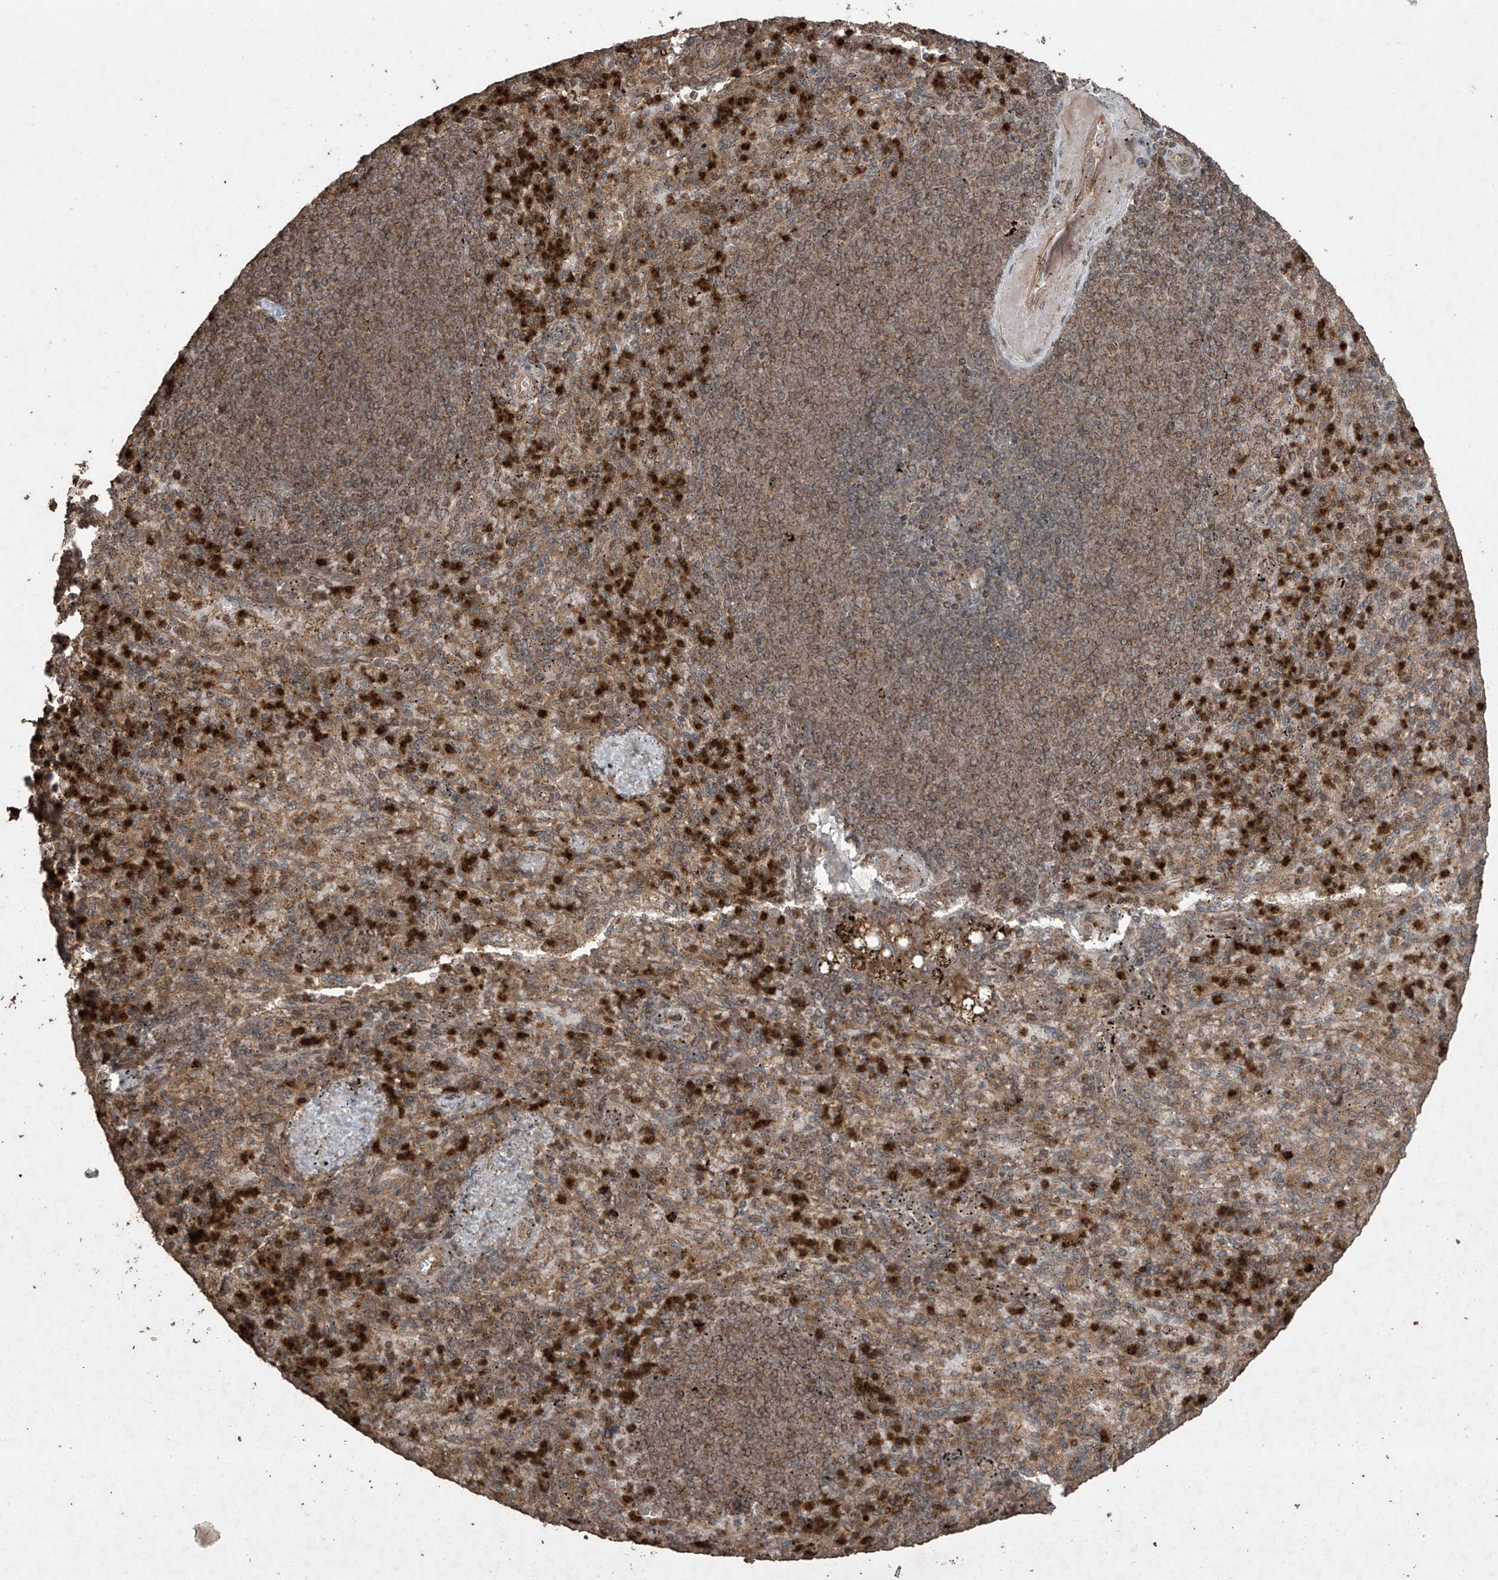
{"staining": {"intensity": "moderate", "quantity": ">75%", "location": "cytoplasmic/membranous"}, "tissue": "spleen", "cell_type": "Cells in red pulp", "image_type": "normal", "snomed": [{"axis": "morphology", "description": "Normal tissue, NOS"}, {"axis": "topography", "description": "Spleen"}], "caption": "Immunohistochemistry of benign human spleen reveals medium levels of moderate cytoplasmic/membranous expression in approximately >75% of cells in red pulp.", "gene": "PGPEP1", "patient": {"sex": "female", "age": 74}}